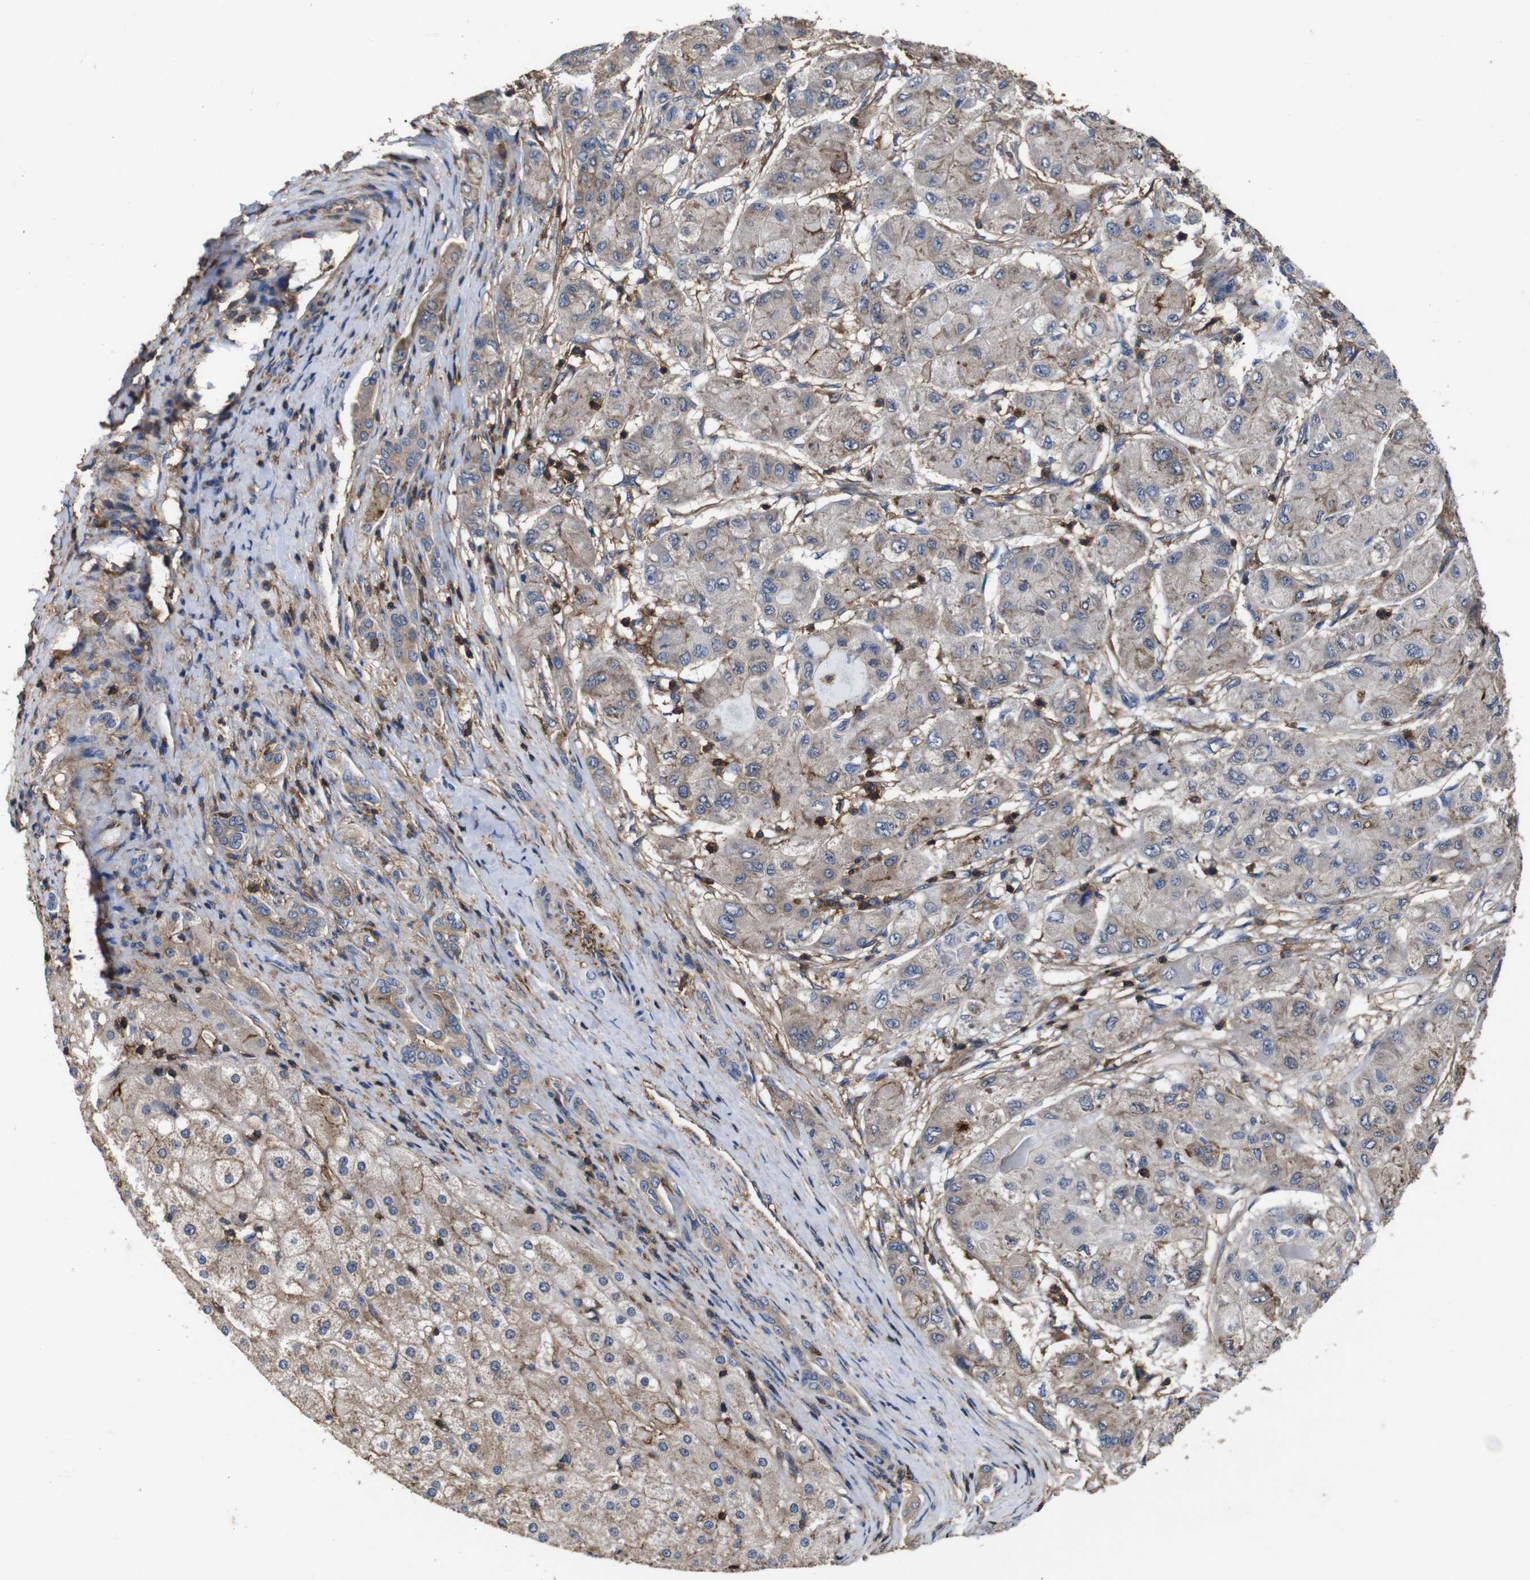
{"staining": {"intensity": "weak", "quantity": "<25%", "location": "cytoplasmic/membranous"}, "tissue": "liver cancer", "cell_type": "Tumor cells", "image_type": "cancer", "snomed": [{"axis": "morphology", "description": "Carcinoma, Hepatocellular, NOS"}, {"axis": "topography", "description": "Liver"}], "caption": "Immunohistochemistry (IHC) micrograph of neoplastic tissue: liver cancer stained with DAB exhibits no significant protein positivity in tumor cells.", "gene": "PI4KA", "patient": {"sex": "male", "age": 80}}